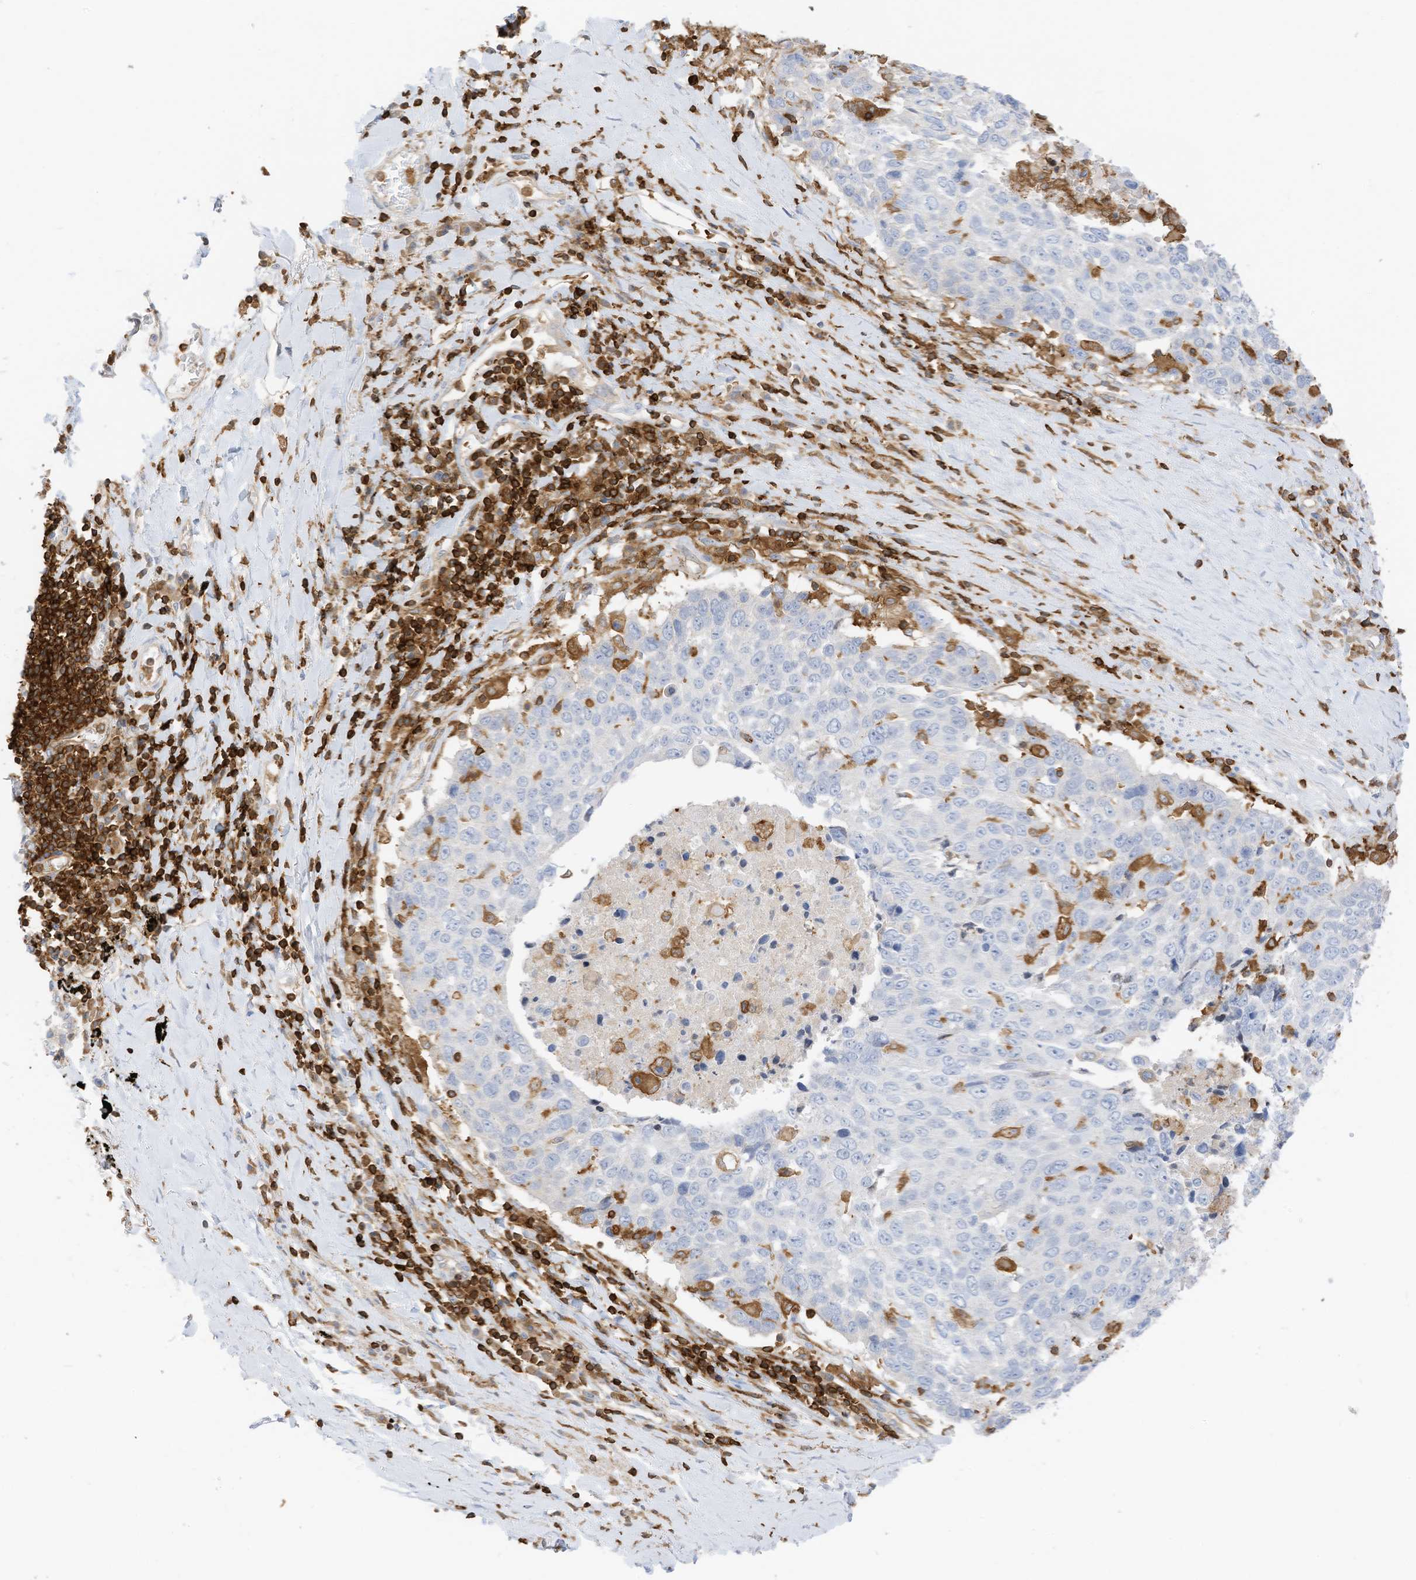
{"staining": {"intensity": "negative", "quantity": "none", "location": "none"}, "tissue": "lung cancer", "cell_type": "Tumor cells", "image_type": "cancer", "snomed": [{"axis": "morphology", "description": "Squamous cell carcinoma, NOS"}, {"axis": "topography", "description": "Lung"}], "caption": "An immunohistochemistry photomicrograph of lung squamous cell carcinoma is shown. There is no staining in tumor cells of lung squamous cell carcinoma.", "gene": "ARHGAP25", "patient": {"sex": "male", "age": 66}}